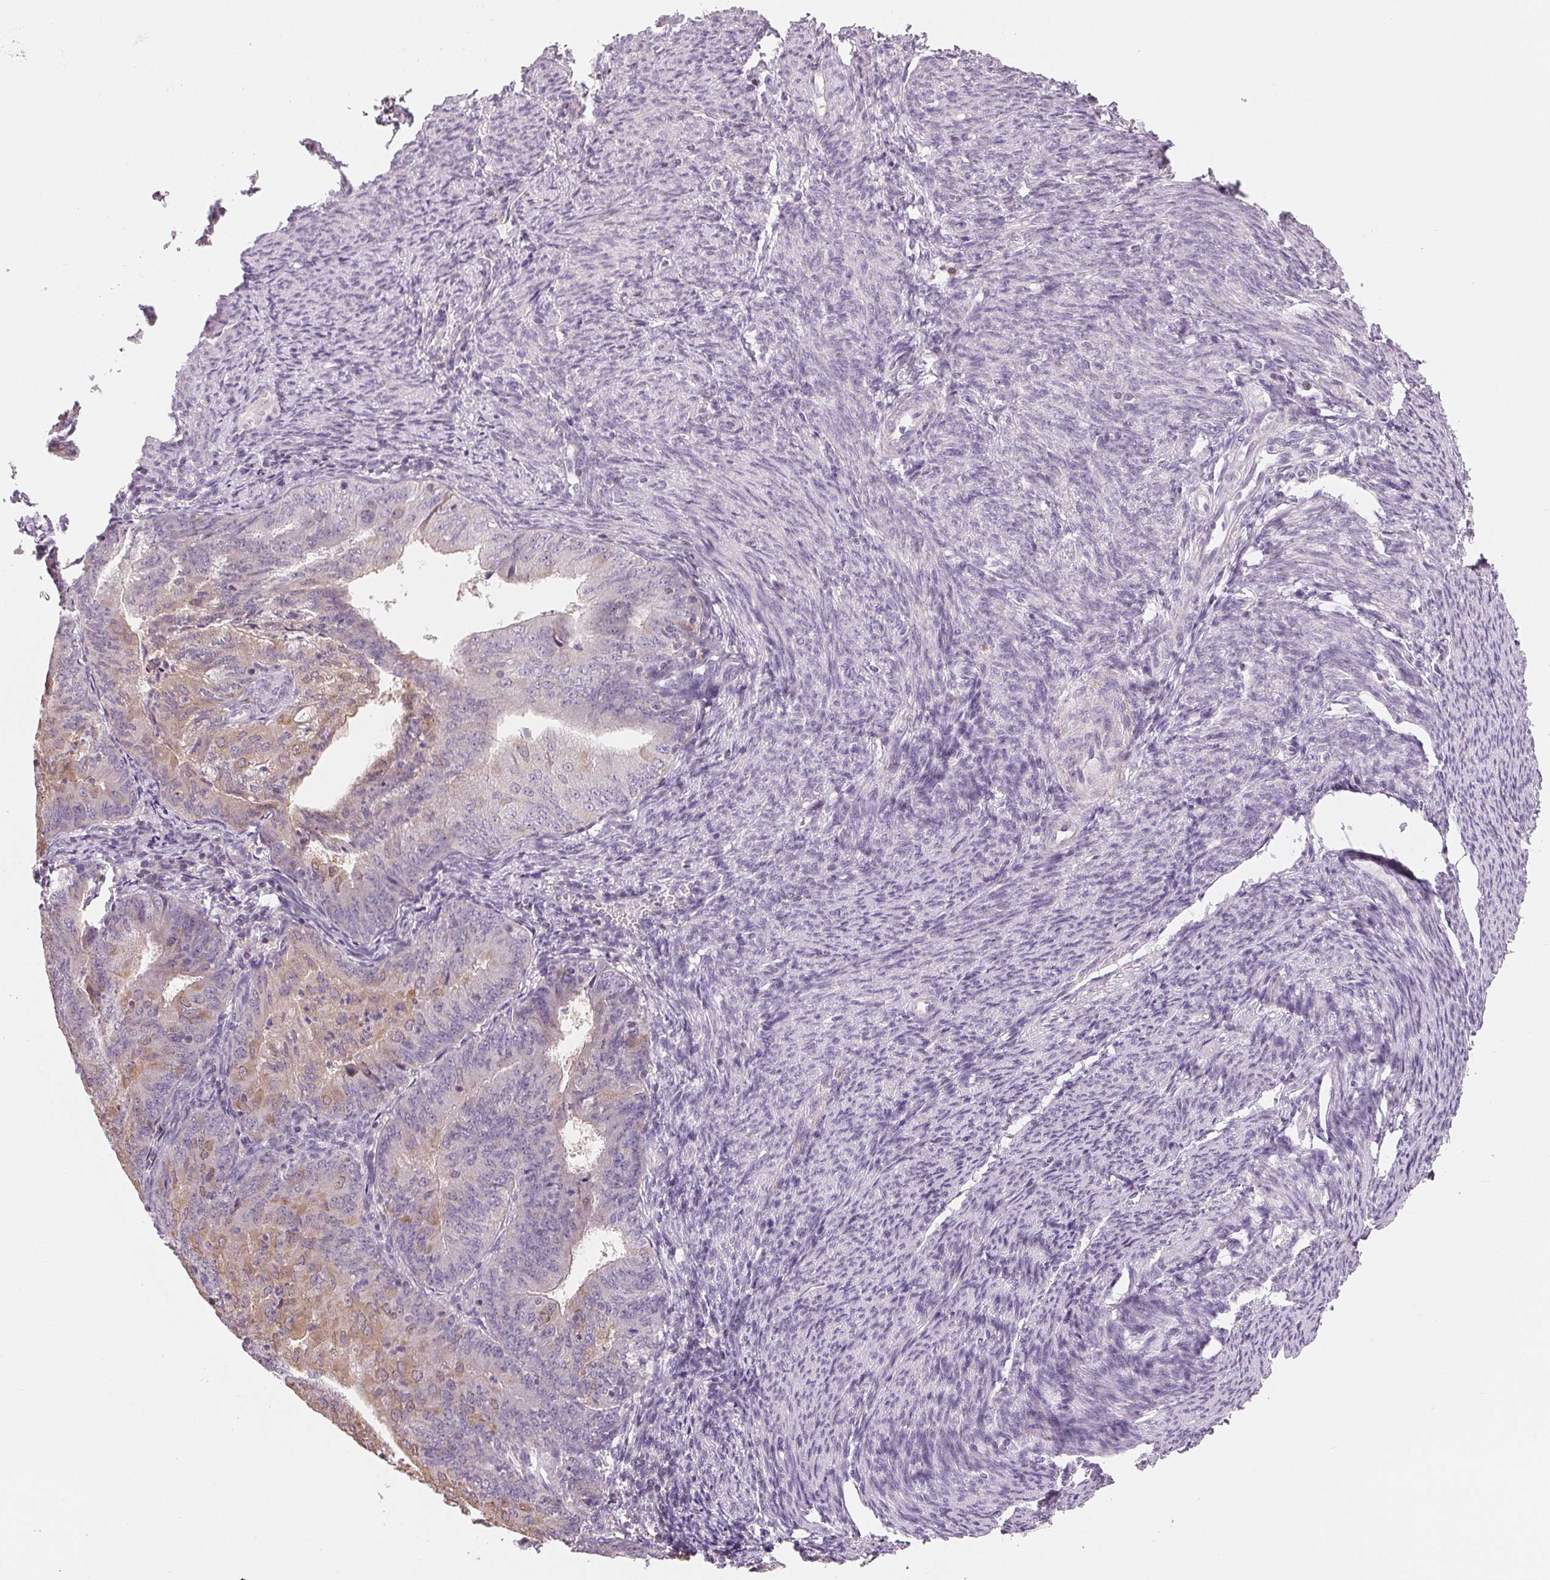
{"staining": {"intensity": "moderate", "quantity": "<25%", "location": "cytoplasmic/membranous"}, "tissue": "endometrial cancer", "cell_type": "Tumor cells", "image_type": "cancer", "snomed": [{"axis": "morphology", "description": "Adenocarcinoma, NOS"}, {"axis": "topography", "description": "Endometrium"}], "caption": "This image displays immunohistochemistry staining of human endometrial cancer, with low moderate cytoplasmic/membranous positivity in approximately <25% of tumor cells.", "gene": "VTCN1", "patient": {"sex": "female", "age": 57}}